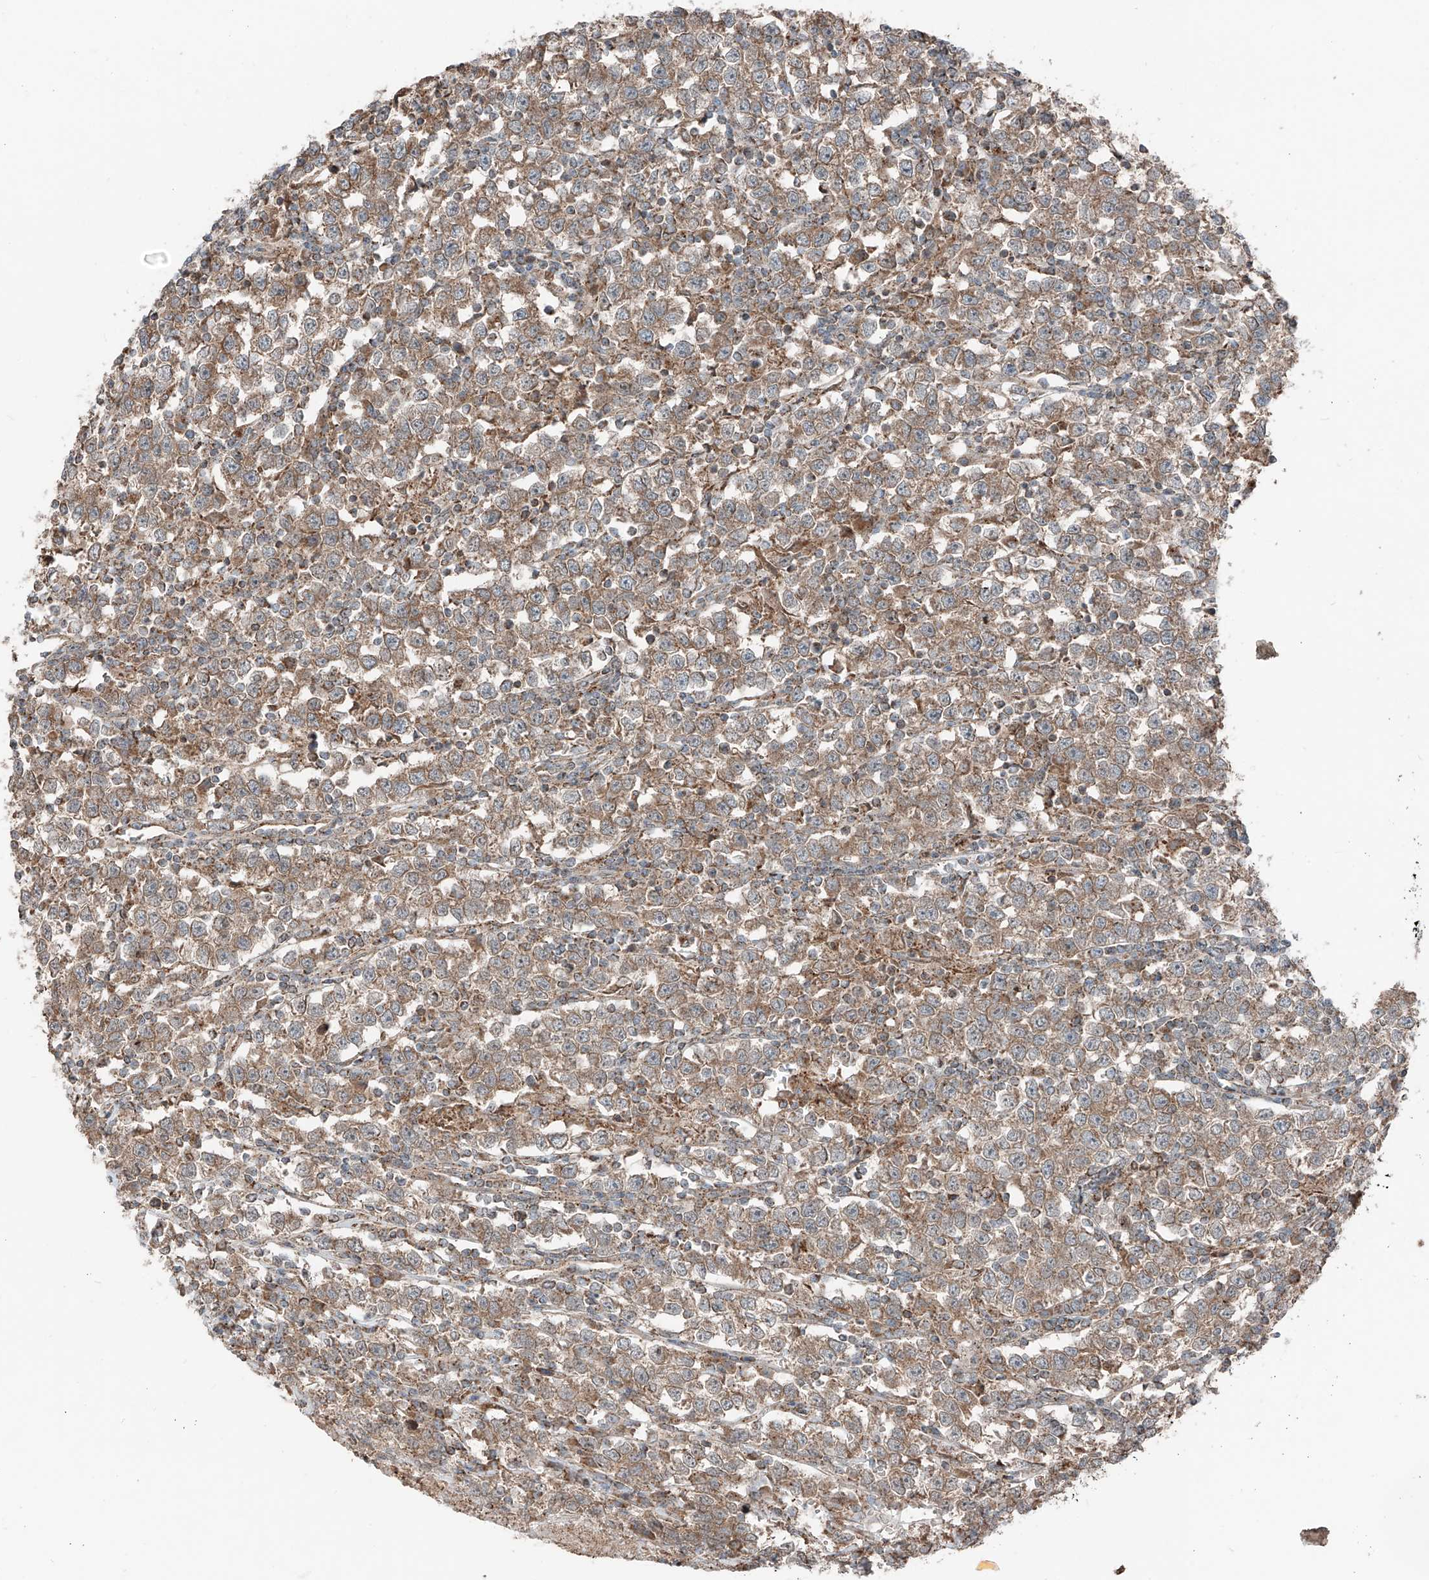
{"staining": {"intensity": "moderate", "quantity": ">75%", "location": "cytoplasmic/membranous"}, "tissue": "testis cancer", "cell_type": "Tumor cells", "image_type": "cancer", "snomed": [{"axis": "morphology", "description": "Normal tissue, NOS"}, {"axis": "morphology", "description": "Seminoma, NOS"}, {"axis": "topography", "description": "Testis"}], "caption": "DAB immunohistochemical staining of seminoma (testis) exhibits moderate cytoplasmic/membranous protein staining in approximately >75% of tumor cells.", "gene": "CEP162", "patient": {"sex": "male", "age": 43}}